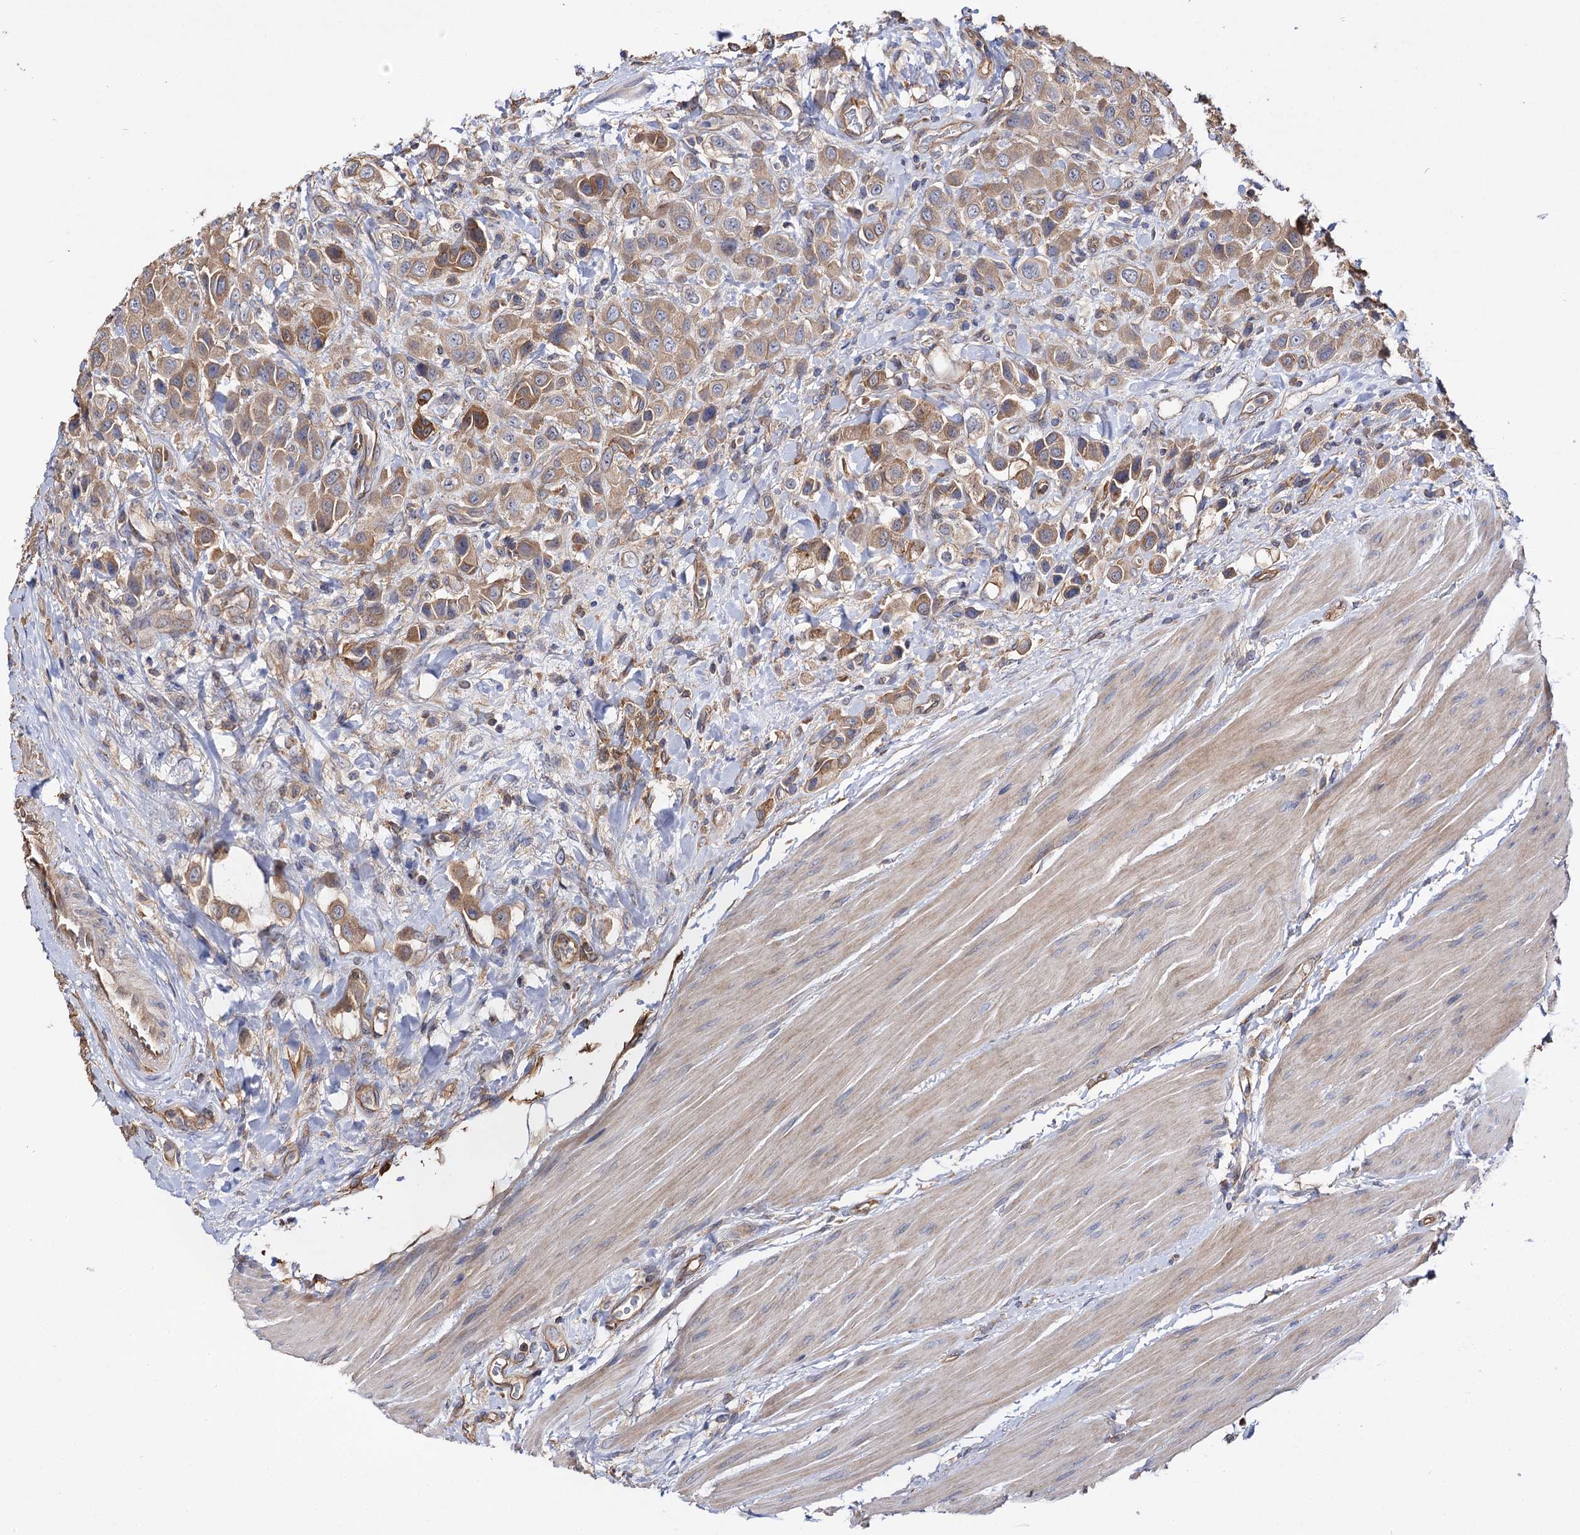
{"staining": {"intensity": "moderate", "quantity": ">75%", "location": "cytoplasmic/membranous"}, "tissue": "urothelial cancer", "cell_type": "Tumor cells", "image_type": "cancer", "snomed": [{"axis": "morphology", "description": "Urothelial carcinoma, High grade"}, {"axis": "topography", "description": "Urinary bladder"}], "caption": "Immunohistochemical staining of human high-grade urothelial carcinoma reveals moderate cytoplasmic/membranous protein expression in about >75% of tumor cells. (DAB (3,3'-diaminobenzidine) IHC, brown staining for protein, blue staining for nuclei).", "gene": "IDI1", "patient": {"sex": "male", "age": 50}}